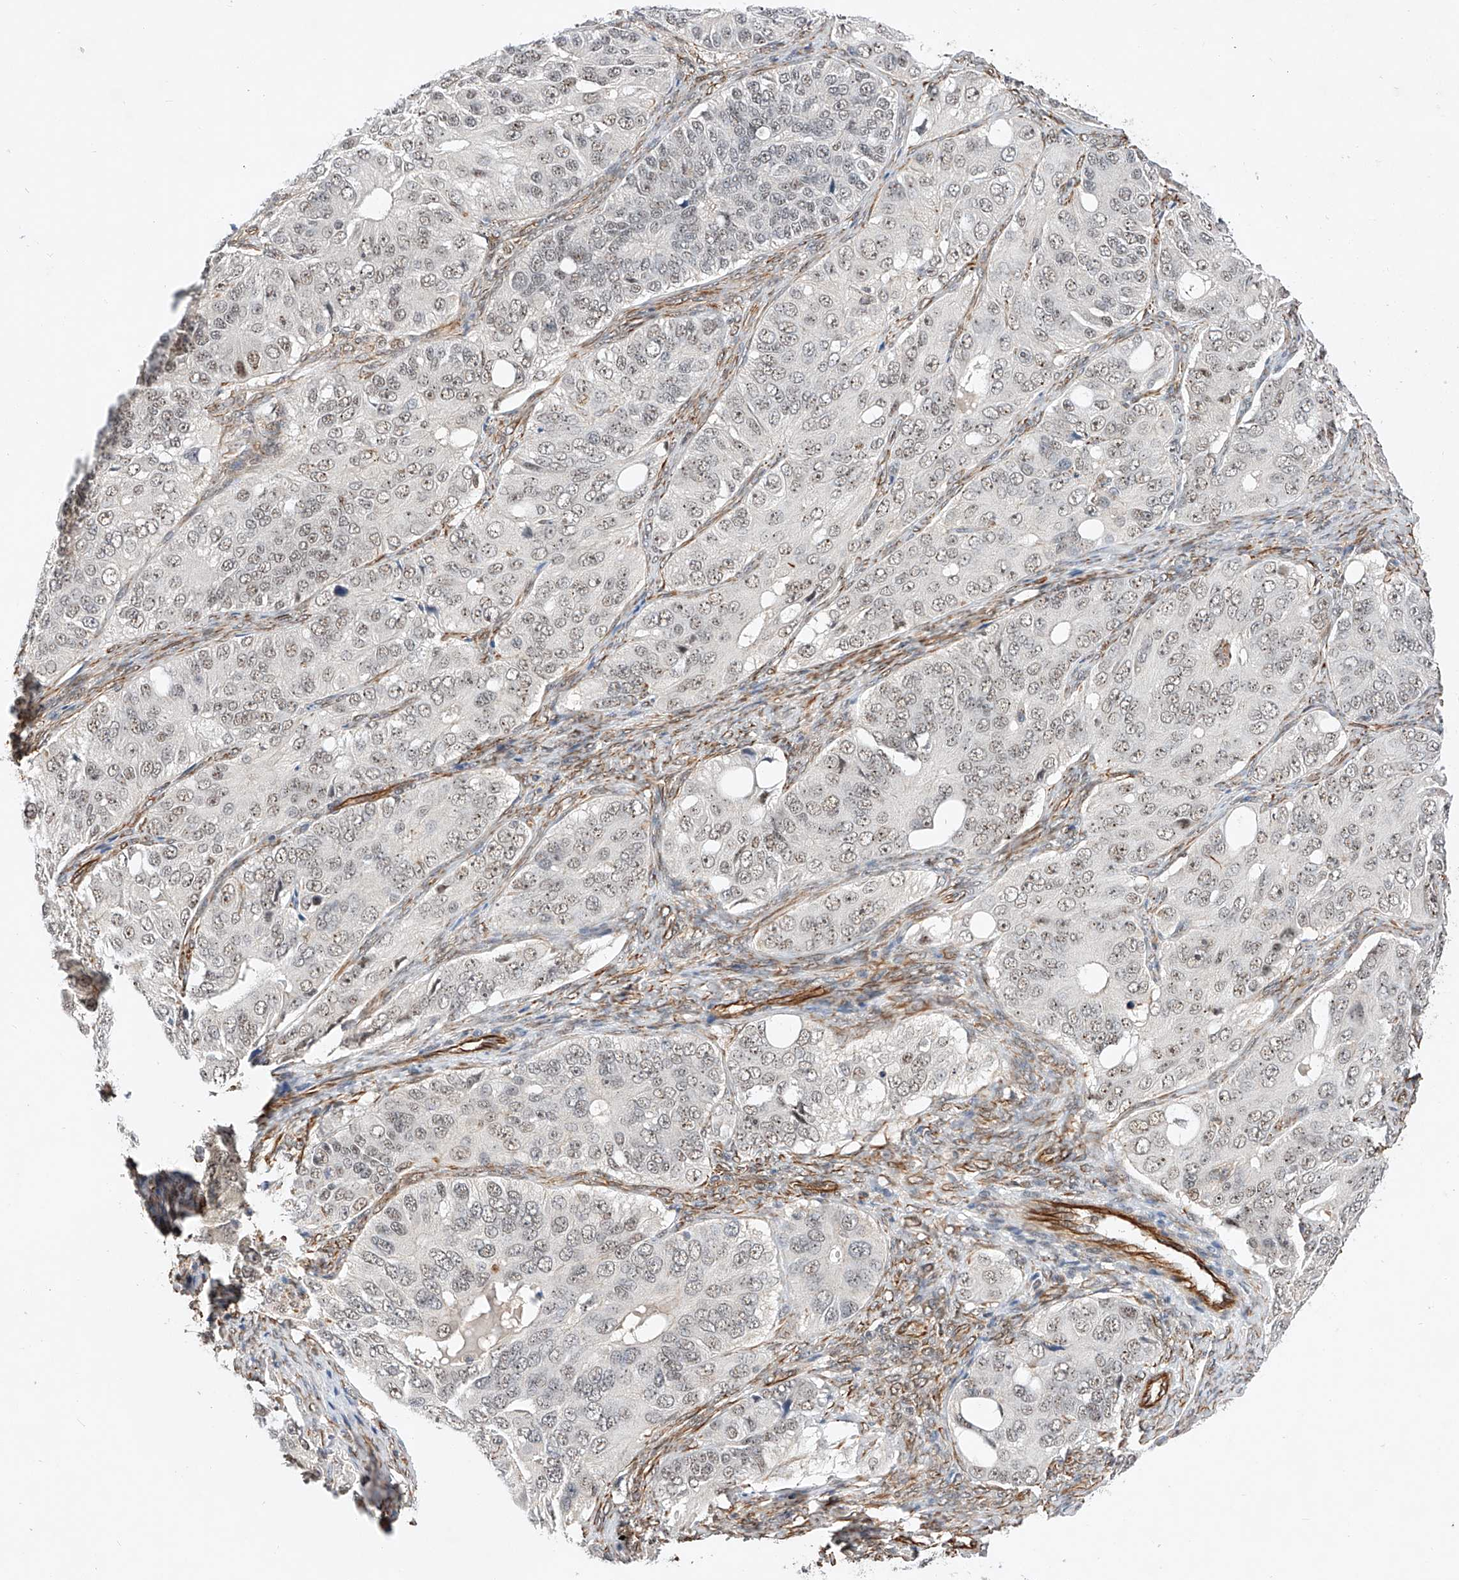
{"staining": {"intensity": "weak", "quantity": "25%-75%", "location": "nuclear"}, "tissue": "ovarian cancer", "cell_type": "Tumor cells", "image_type": "cancer", "snomed": [{"axis": "morphology", "description": "Carcinoma, endometroid"}, {"axis": "topography", "description": "Ovary"}], "caption": "Weak nuclear expression for a protein is identified in approximately 25%-75% of tumor cells of ovarian cancer using immunohistochemistry (IHC).", "gene": "AMD1", "patient": {"sex": "female", "age": 51}}